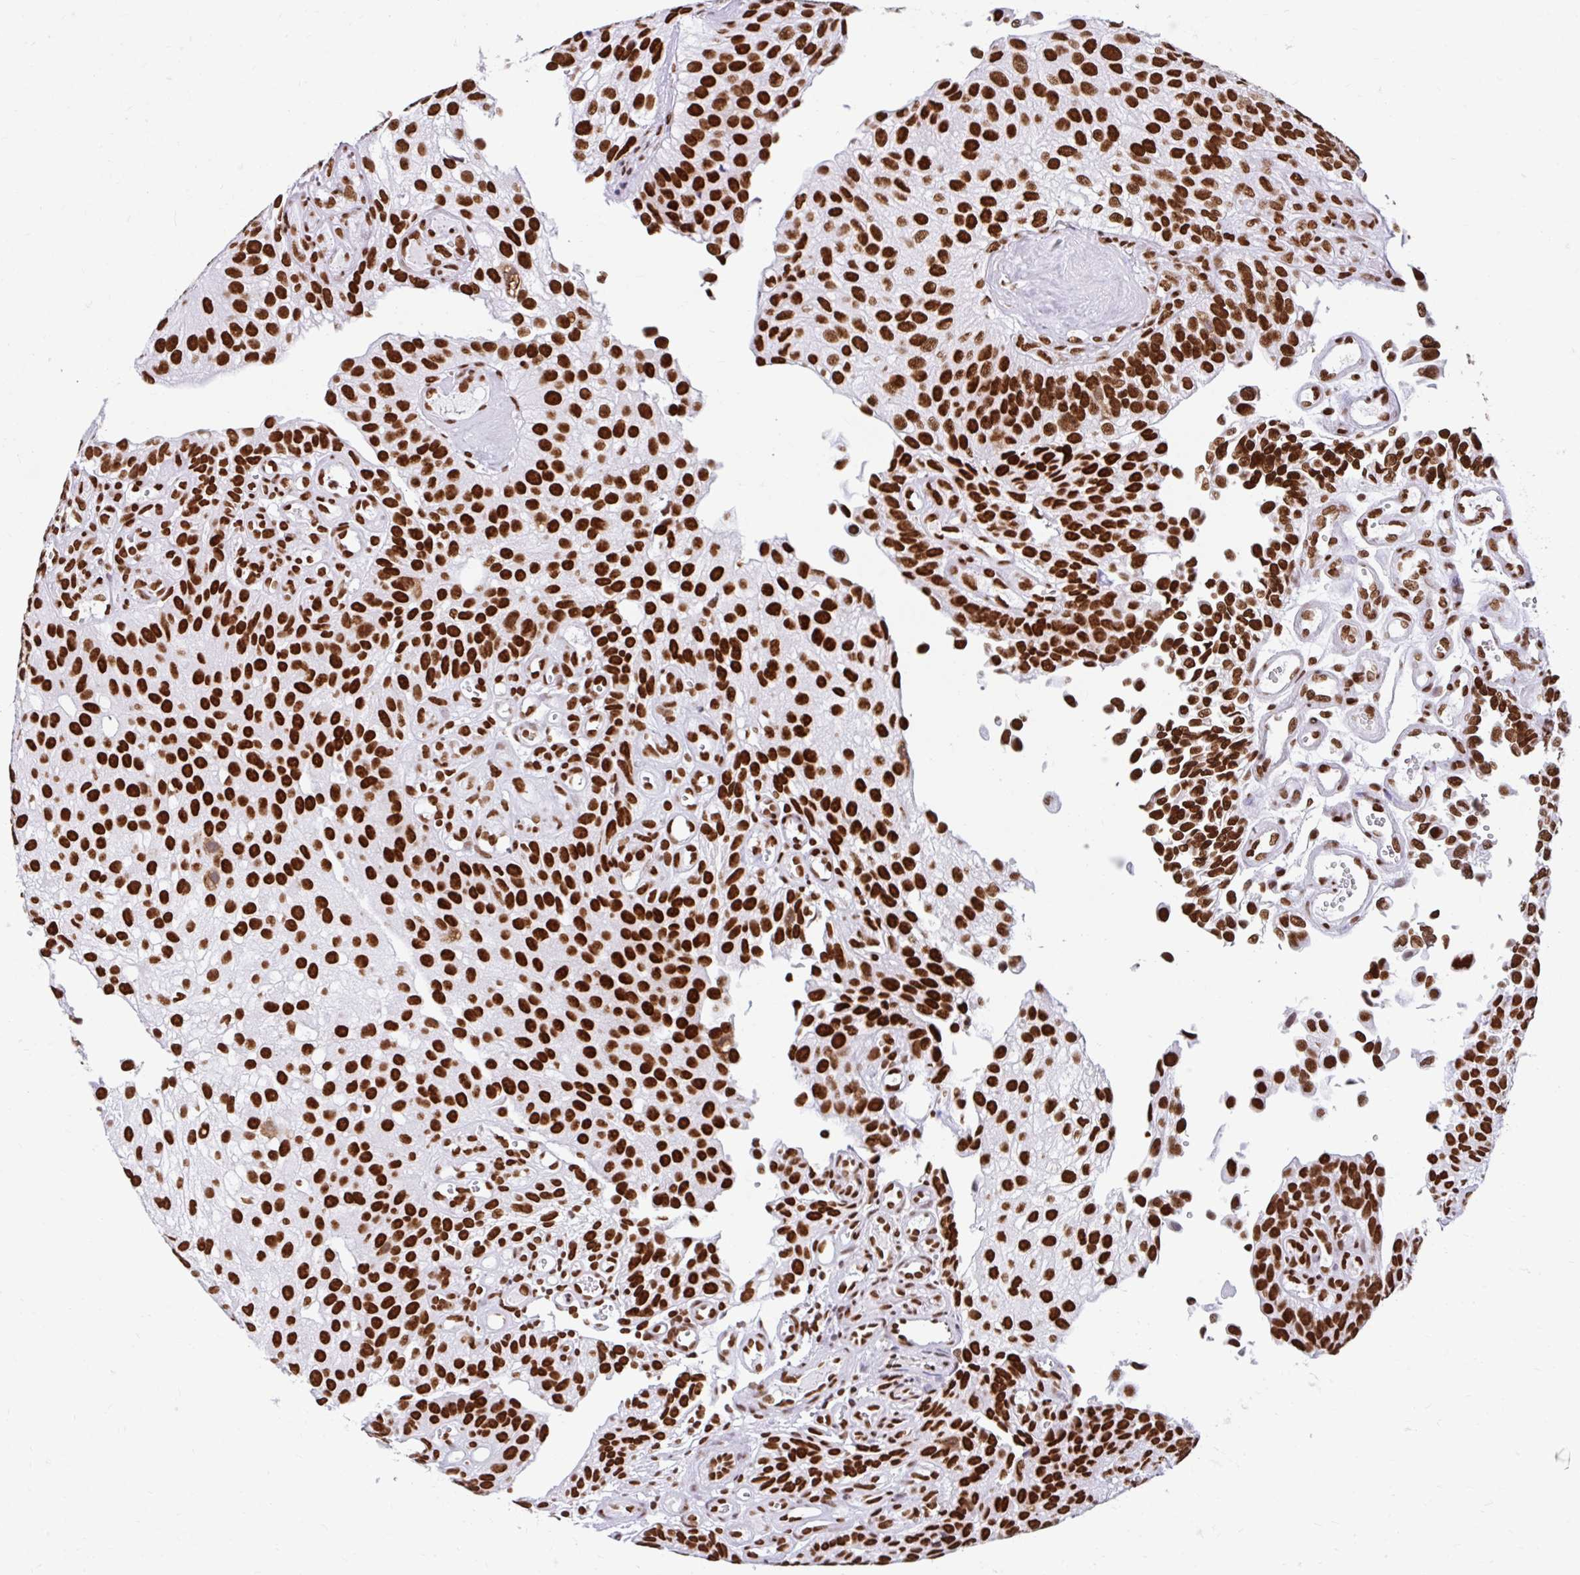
{"staining": {"intensity": "strong", "quantity": ">75%", "location": "nuclear"}, "tissue": "urothelial cancer", "cell_type": "Tumor cells", "image_type": "cancer", "snomed": [{"axis": "morphology", "description": "Urothelial carcinoma, NOS"}, {"axis": "topography", "description": "Urinary bladder"}], "caption": "Protein staining shows strong nuclear expression in about >75% of tumor cells in urothelial cancer. The staining was performed using DAB (3,3'-diaminobenzidine), with brown indicating positive protein expression. Nuclei are stained blue with hematoxylin.", "gene": "KHDRBS1", "patient": {"sex": "male", "age": 87}}